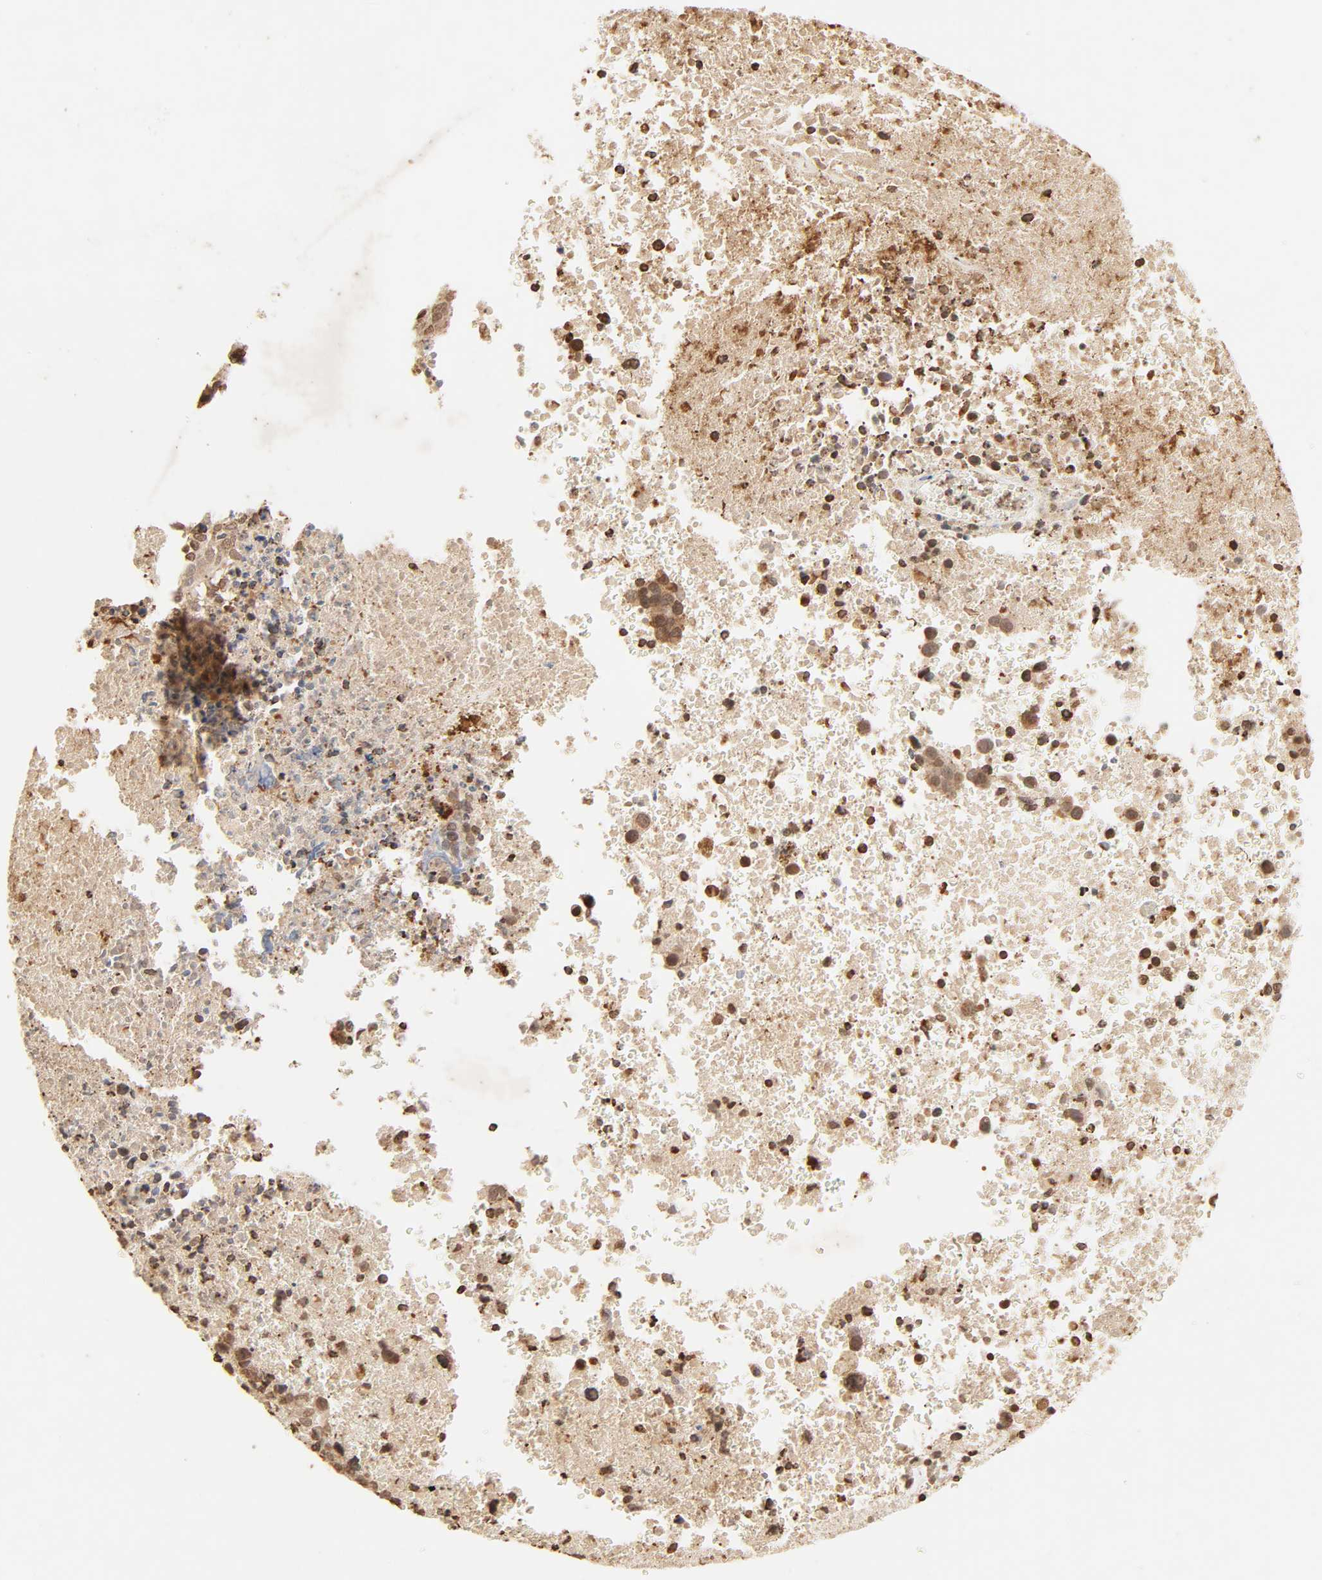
{"staining": {"intensity": "moderate", "quantity": ">75%", "location": "cytoplasmic/membranous,nuclear"}, "tissue": "melanoma", "cell_type": "Tumor cells", "image_type": "cancer", "snomed": [{"axis": "morphology", "description": "Malignant melanoma, Metastatic site"}, {"axis": "topography", "description": "Cerebral cortex"}], "caption": "Immunohistochemistry histopathology image of human melanoma stained for a protein (brown), which demonstrates medium levels of moderate cytoplasmic/membranous and nuclear positivity in approximately >75% of tumor cells.", "gene": "TBL1X", "patient": {"sex": "female", "age": 52}}